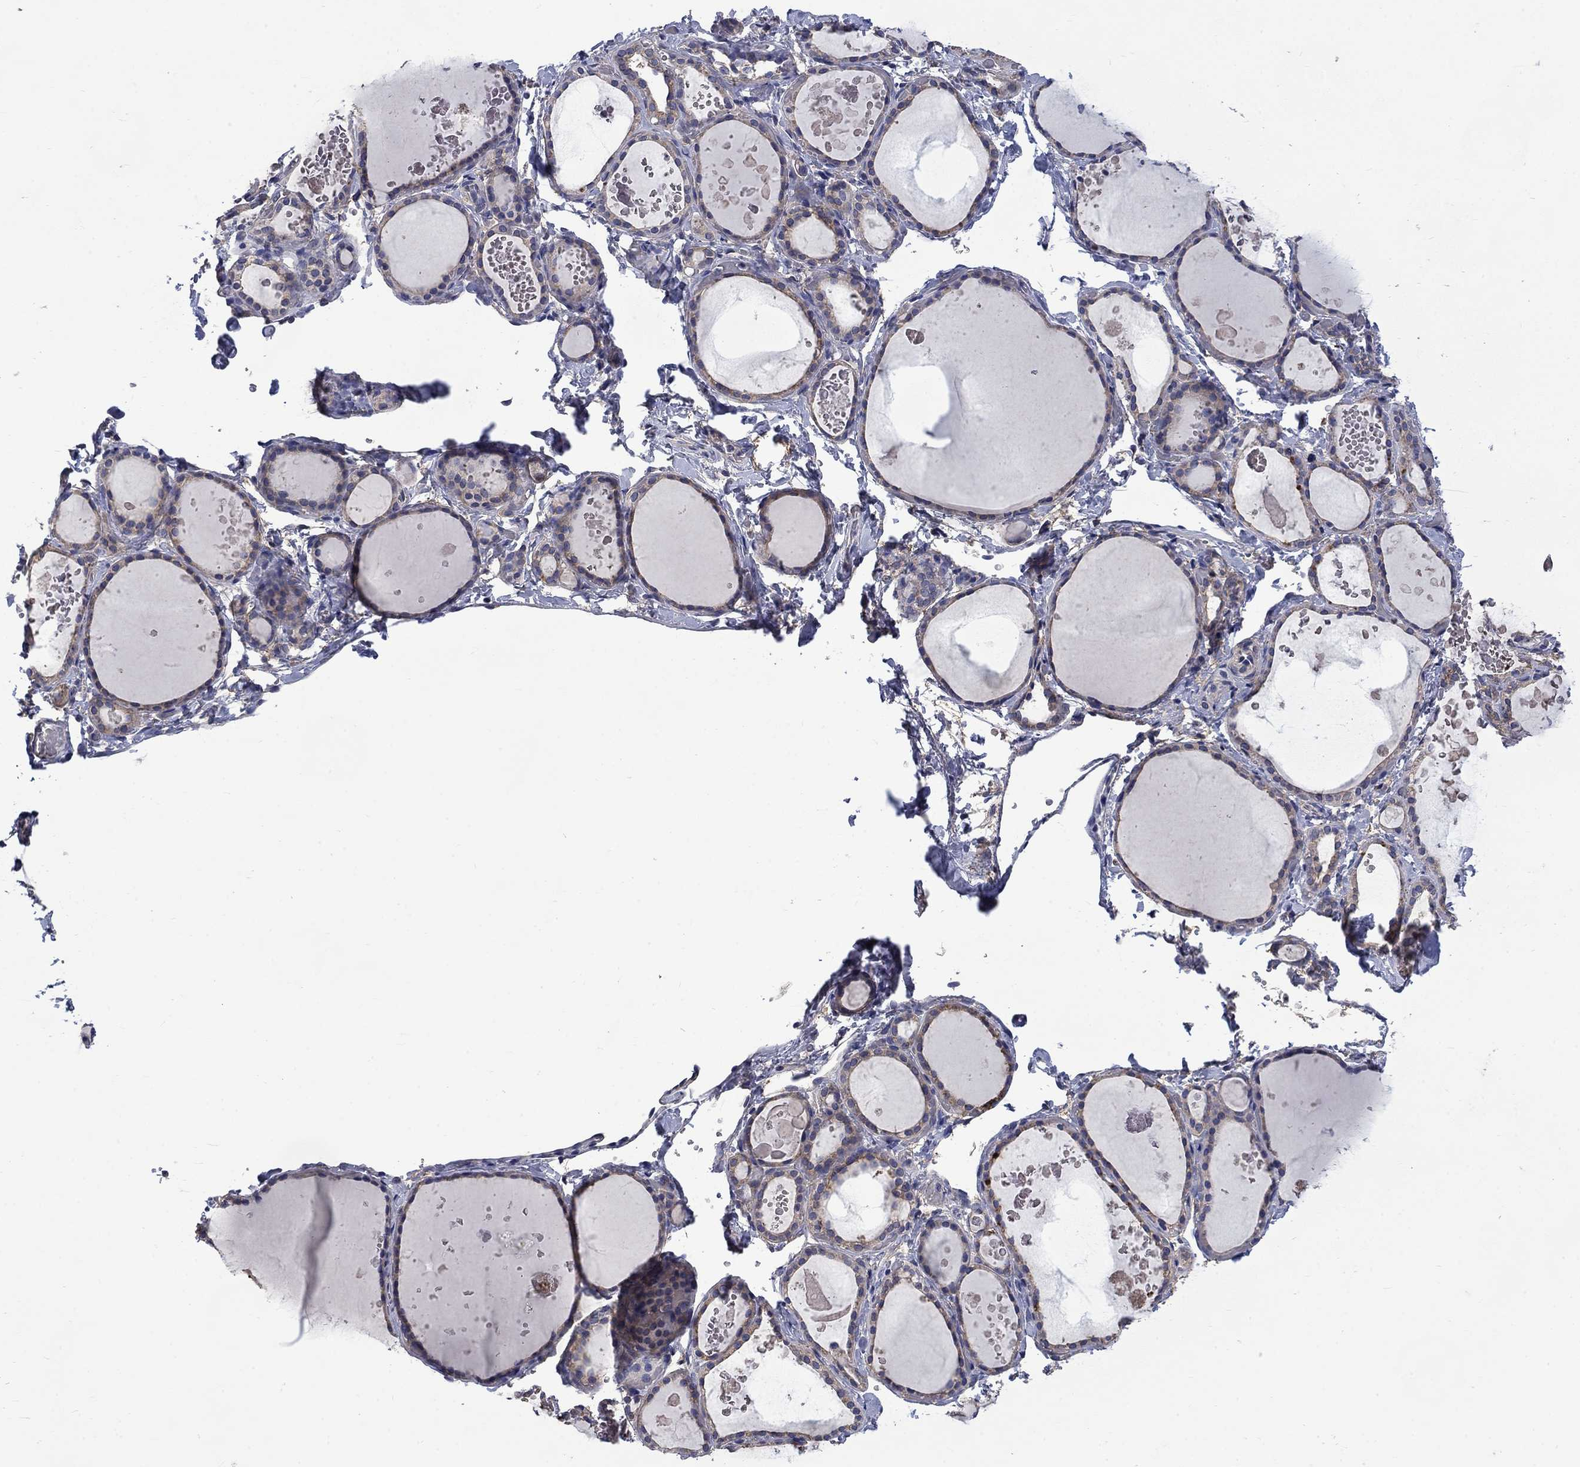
{"staining": {"intensity": "weak", "quantity": "25%-75%", "location": "cytoplasmic/membranous"}, "tissue": "thyroid gland", "cell_type": "Glandular cells", "image_type": "normal", "snomed": [{"axis": "morphology", "description": "Normal tissue, NOS"}, {"axis": "topography", "description": "Thyroid gland"}], "caption": "Thyroid gland stained for a protein displays weak cytoplasmic/membranous positivity in glandular cells. (Brightfield microscopy of DAB IHC at high magnification).", "gene": "HSPA12A", "patient": {"sex": "female", "age": 56}}